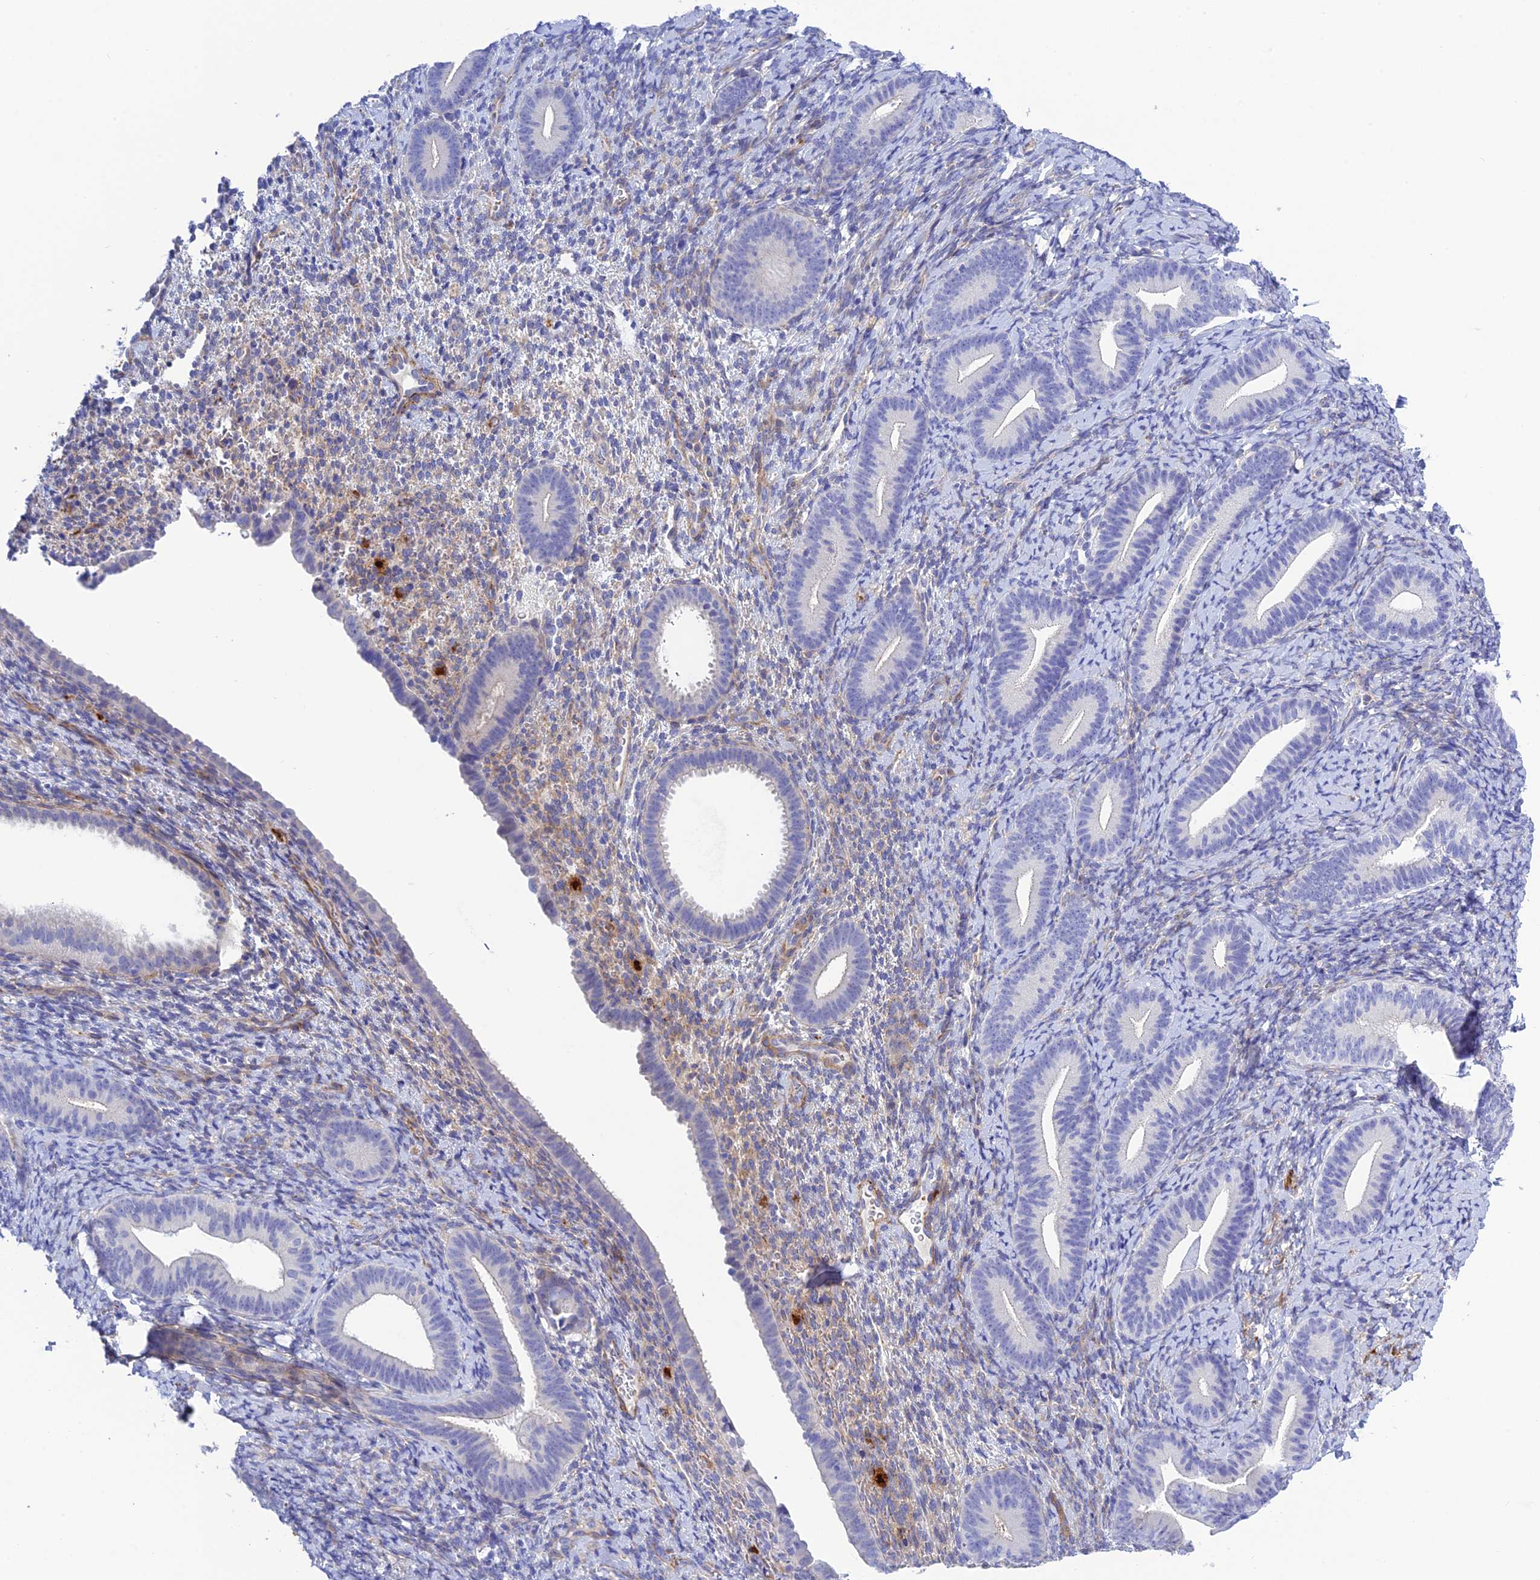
{"staining": {"intensity": "negative", "quantity": "none", "location": "none"}, "tissue": "endometrium", "cell_type": "Cells in endometrial stroma", "image_type": "normal", "snomed": [{"axis": "morphology", "description": "Normal tissue, NOS"}, {"axis": "topography", "description": "Endometrium"}], "caption": "Immunohistochemical staining of benign endometrium reveals no significant positivity in cells in endometrial stroma.", "gene": "ZDHHC16", "patient": {"sex": "female", "age": 65}}